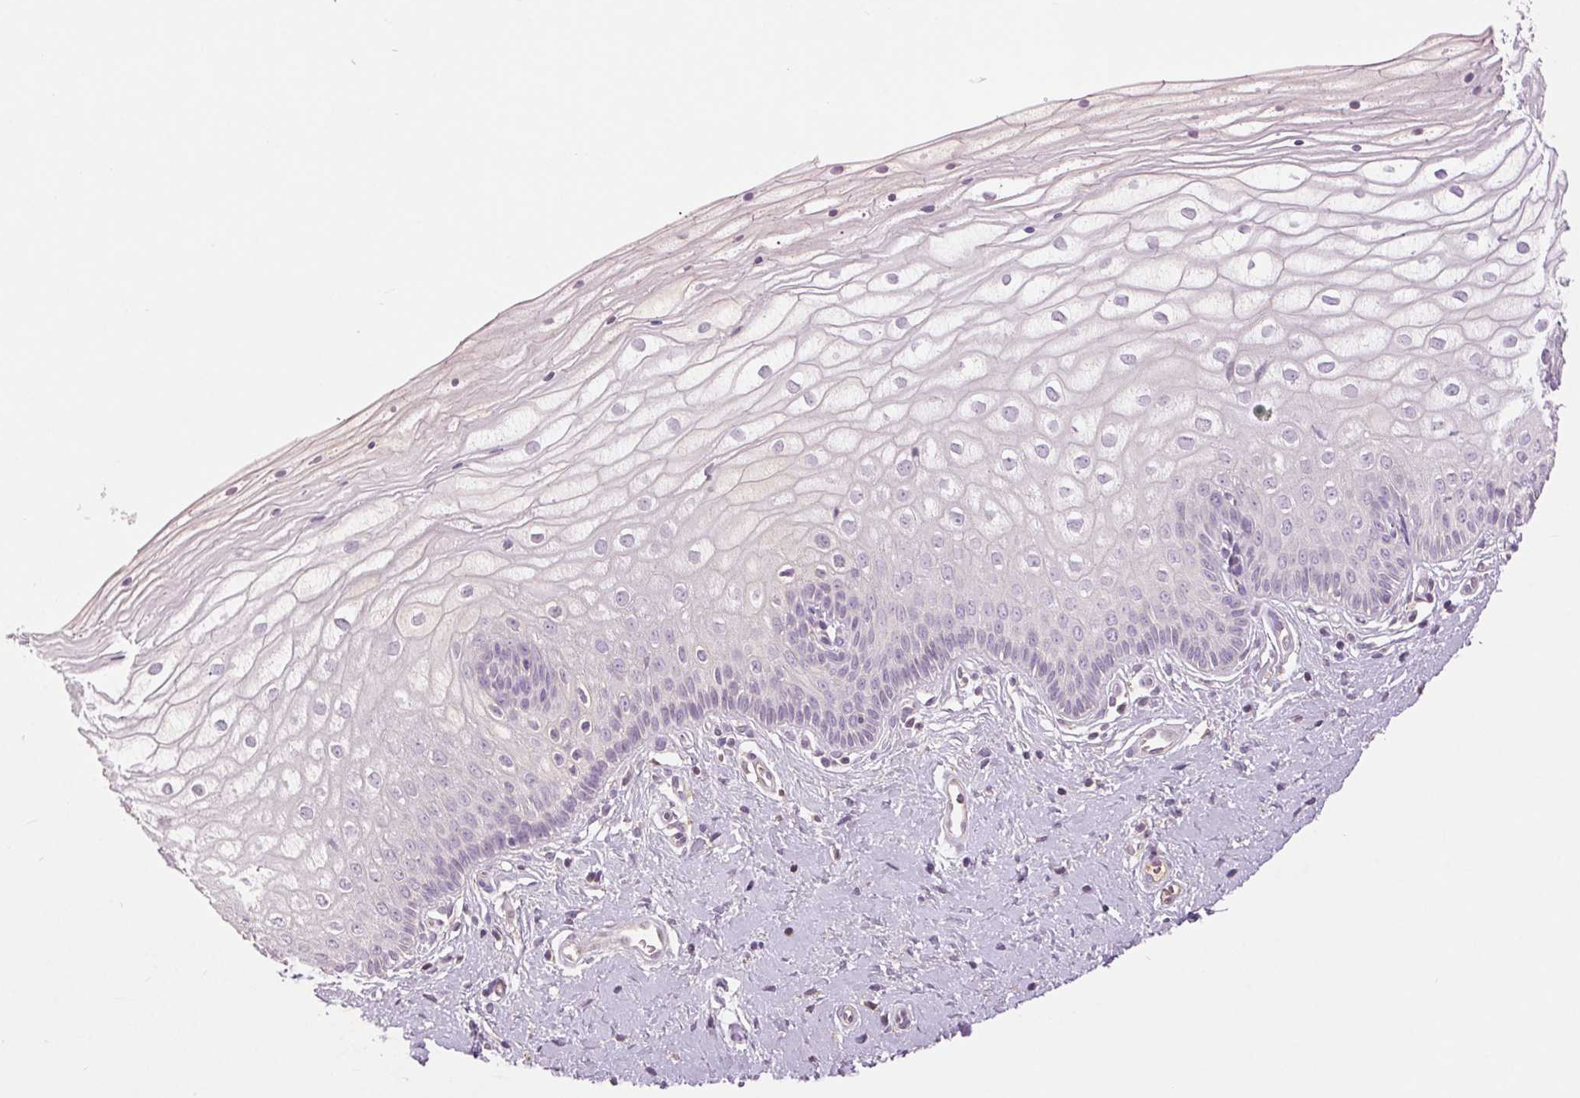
{"staining": {"intensity": "negative", "quantity": "none", "location": "none"}, "tissue": "vagina", "cell_type": "Squamous epithelial cells", "image_type": "normal", "snomed": [{"axis": "morphology", "description": "Normal tissue, NOS"}, {"axis": "topography", "description": "Vagina"}], "caption": "DAB (3,3'-diaminobenzidine) immunohistochemical staining of unremarkable vagina demonstrates no significant expression in squamous epithelial cells.", "gene": "FXYD4", "patient": {"sex": "female", "age": 39}}